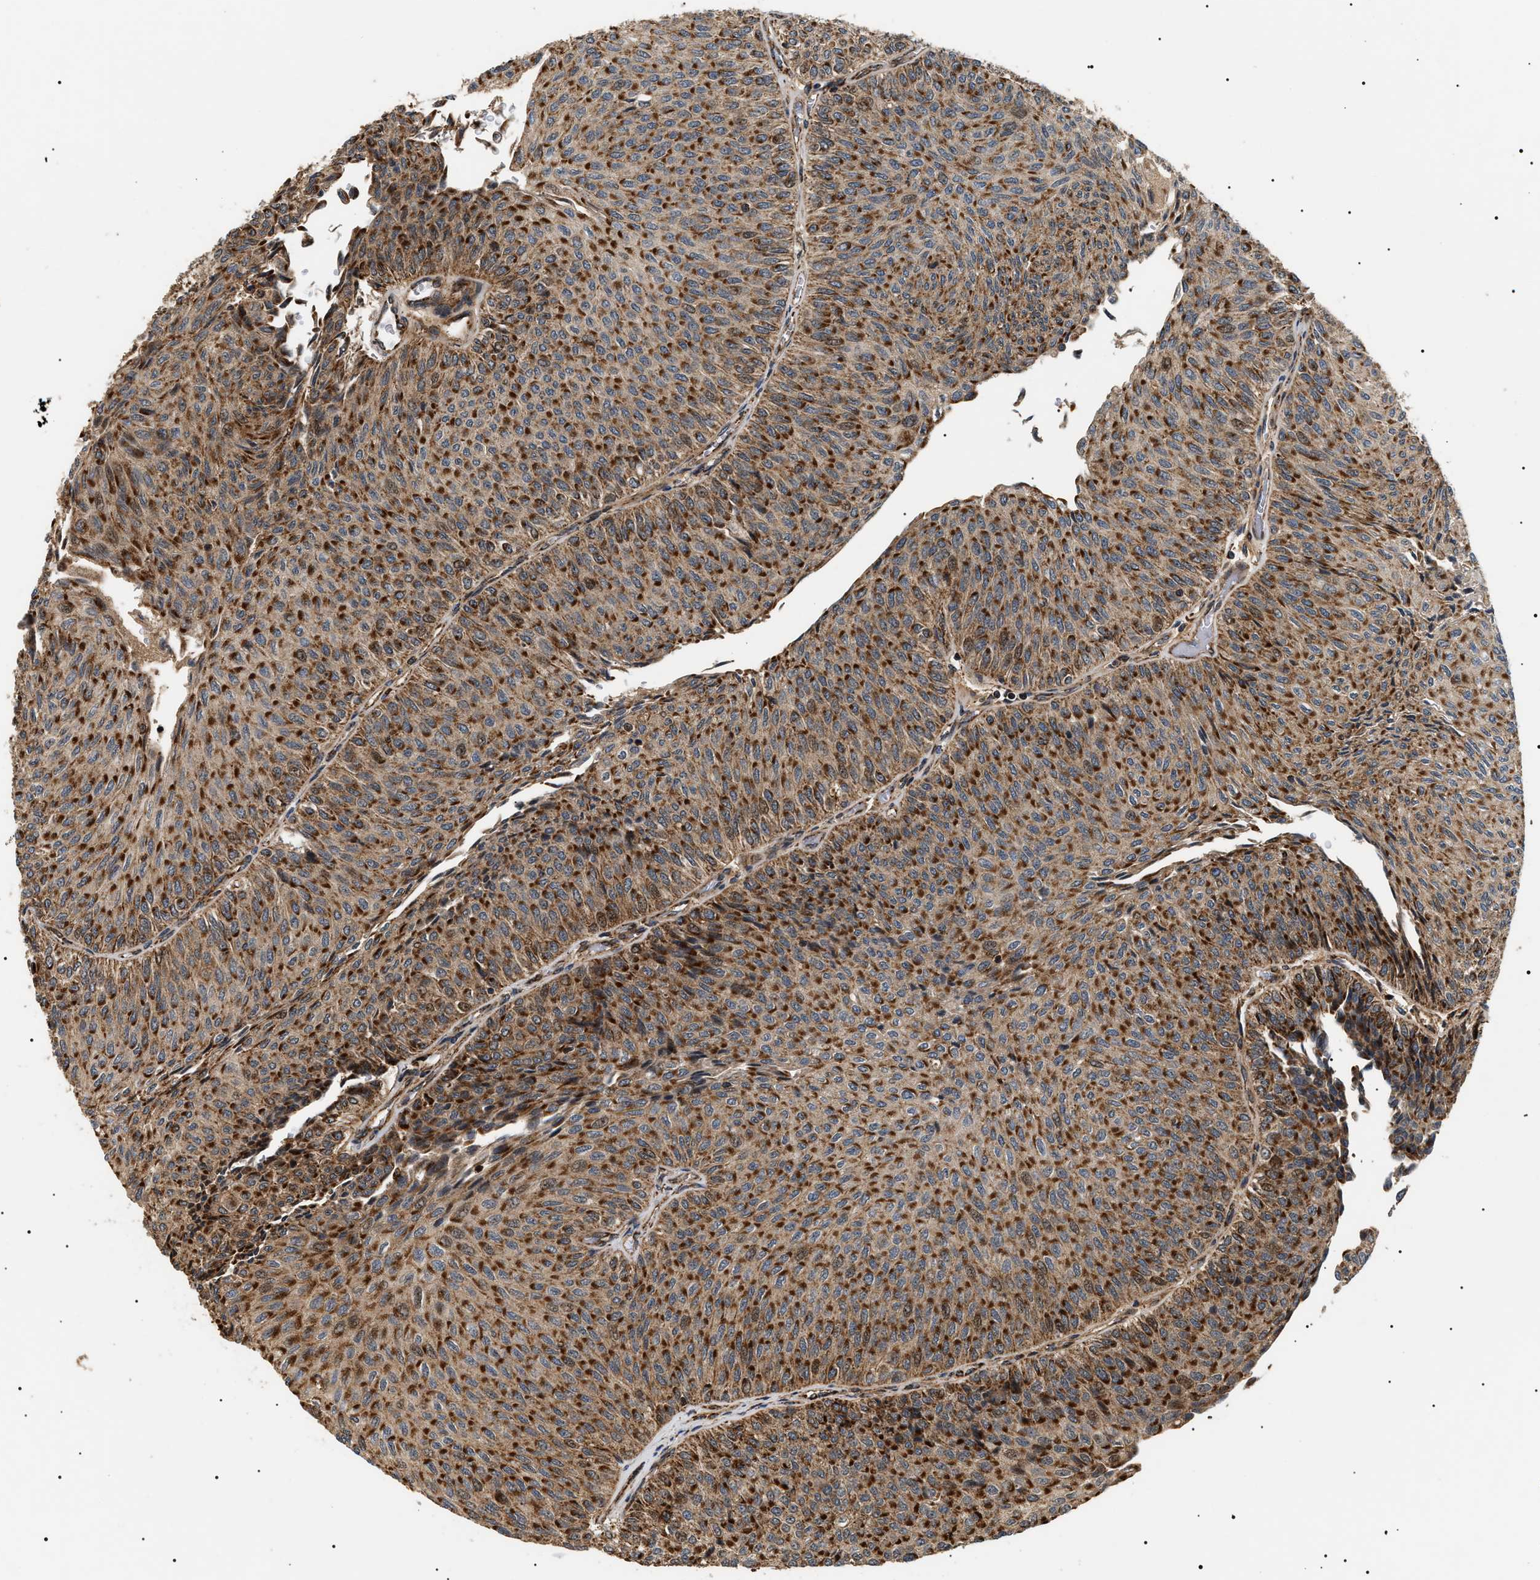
{"staining": {"intensity": "strong", "quantity": ">75%", "location": "cytoplasmic/membranous"}, "tissue": "urothelial cancer", "cell_type": "Tumor cells", "image_type": "cancer", "snomed": [{"axis": "morphology", "description": "Urothelial carcinoma, Low grade"}, {"axis": "topography", "description": "Urinary bladder"}], "caption": "Strong cytoplasmic/membranous positivity is seen in about >75% of tumor cells in urothelial cancer. Nuclei are stained in blue.", "gene": "ZBTB26", "patient": {"sex": "male", "age": 78}}